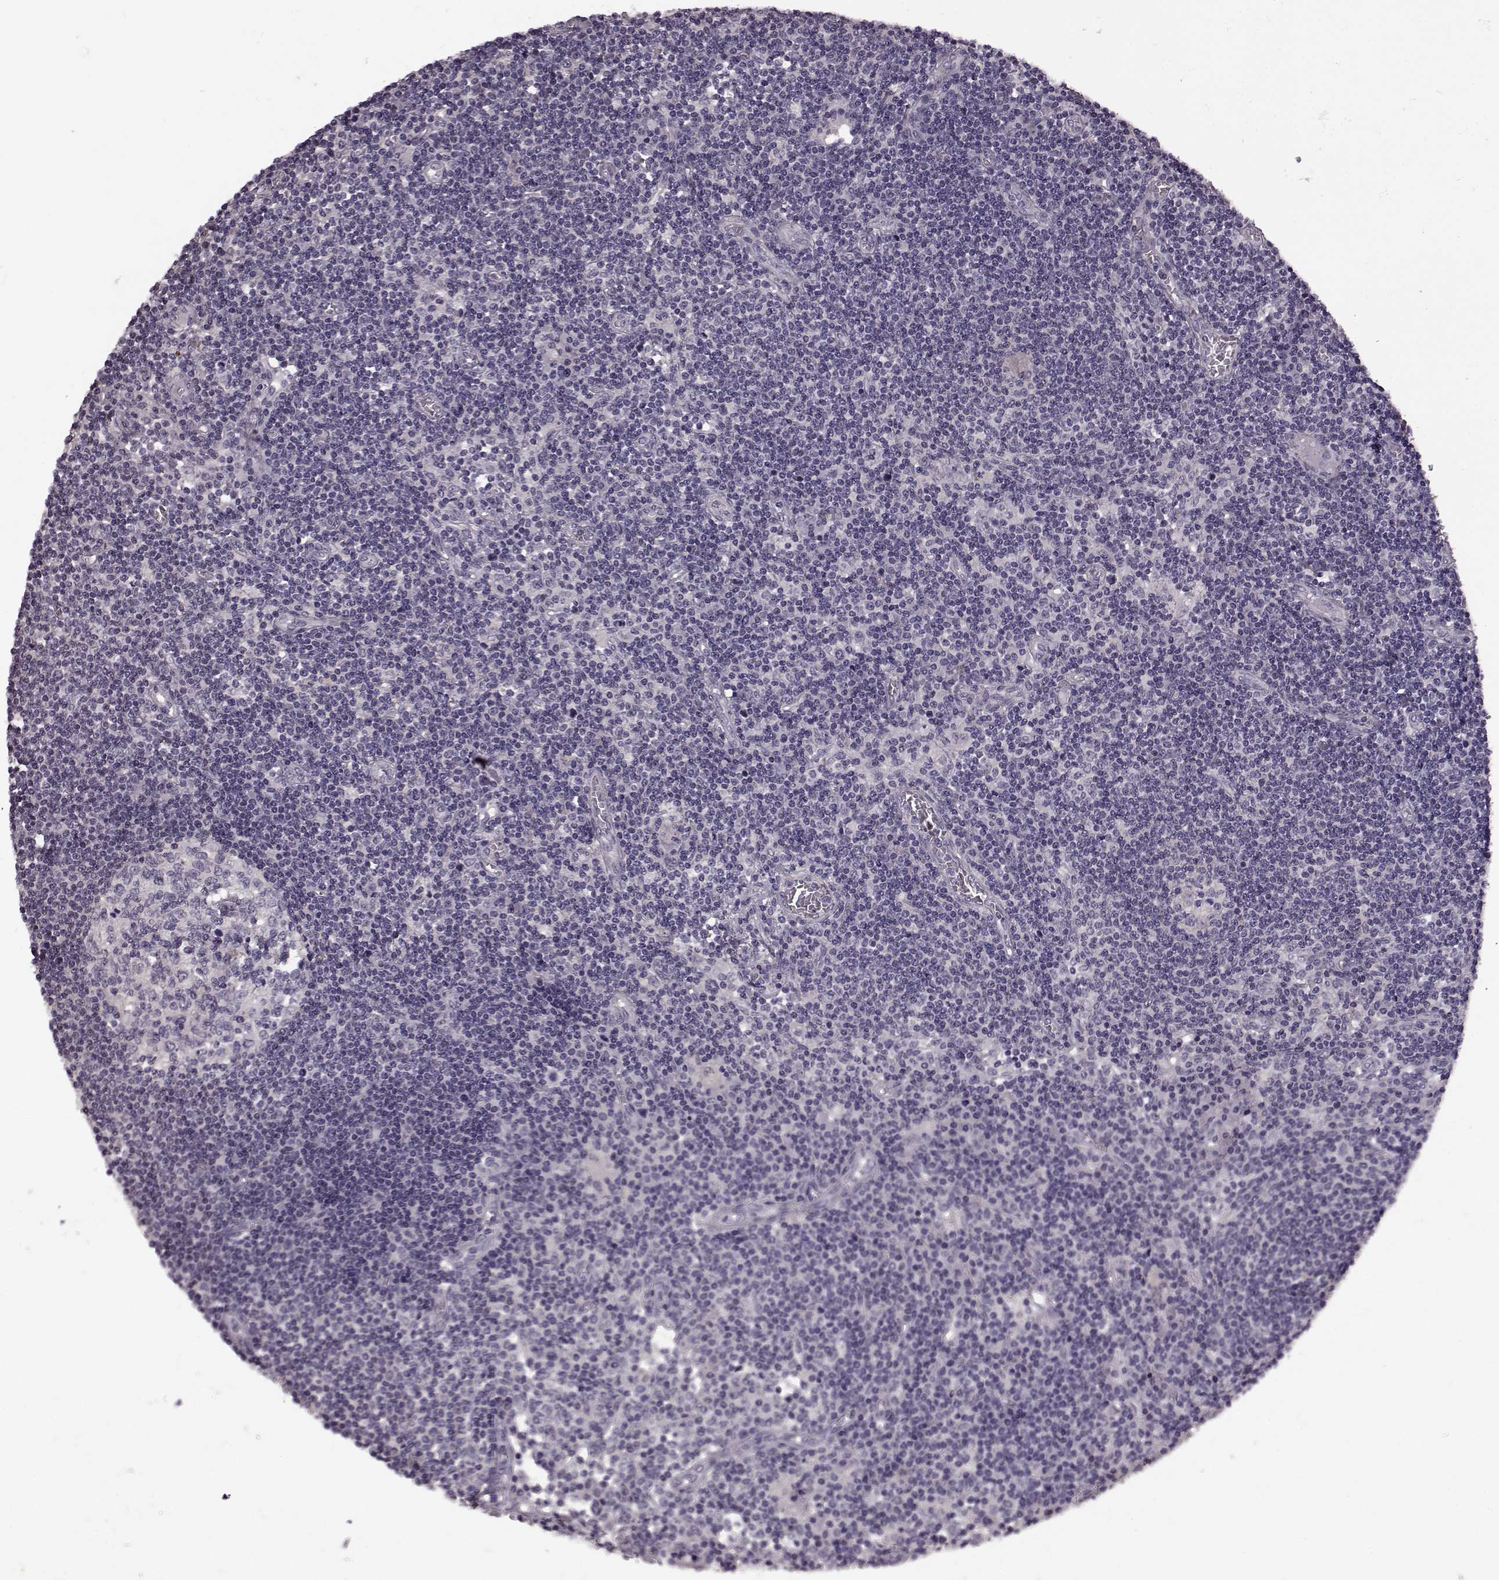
{"staining": {"intensity": "negative", "quantity": "none", "location": "none"}, "tissue": "lymph node", "cell_type": "Germinal center cells", "image_type": "normal", "snomed": [{"axis": "morphology", "description": "Normal tissue, NOS"}, {"axis": "topography", "description": "Lymph node"}], "caption": "Immunohistochemistry of unremarkable human lymph node shows no staining in germinal center cells.", "gene": "SLCO3A1", "patient": {"sex": "female", "age": 72}}